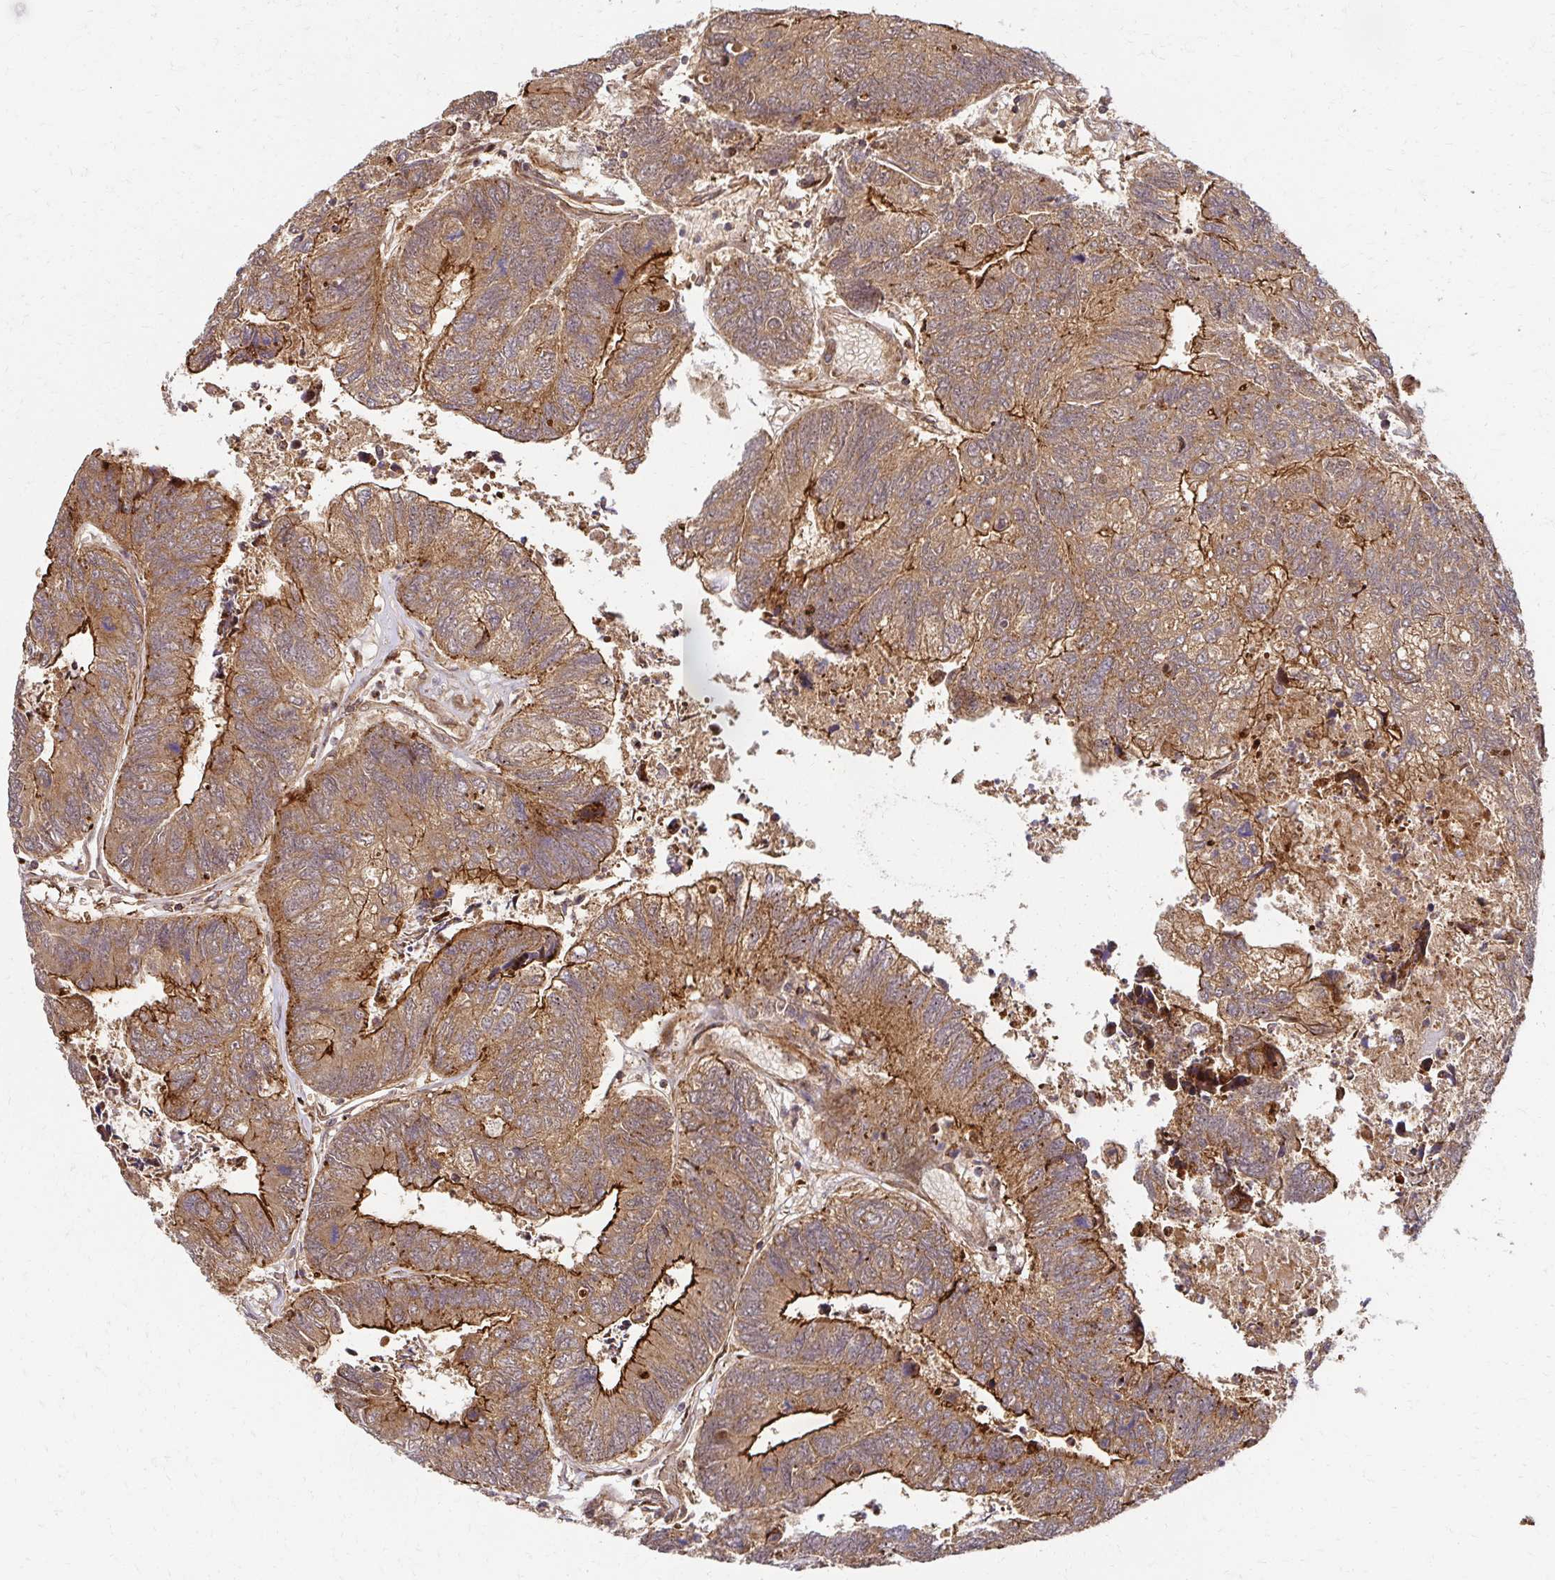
{"staining": {"intensity": "strong", "quantity": "25%-75%", "location": "cytoplasmic/membranous"}, "tissue": "colorectal cancer", "cell_type": "Tumor cells", "image_type": "cancer", "snomed": [{"axis": "morphology", "description": "Adenocarcinoma, NOS"}, {"axis": "topography", "description": "Colon"}], "caption": "Colorectal cancer stained with a protein marker shows strong staining in tumor cells.", "gene": "PSMA4", "patient": {"sex": "female", "age": 67}}